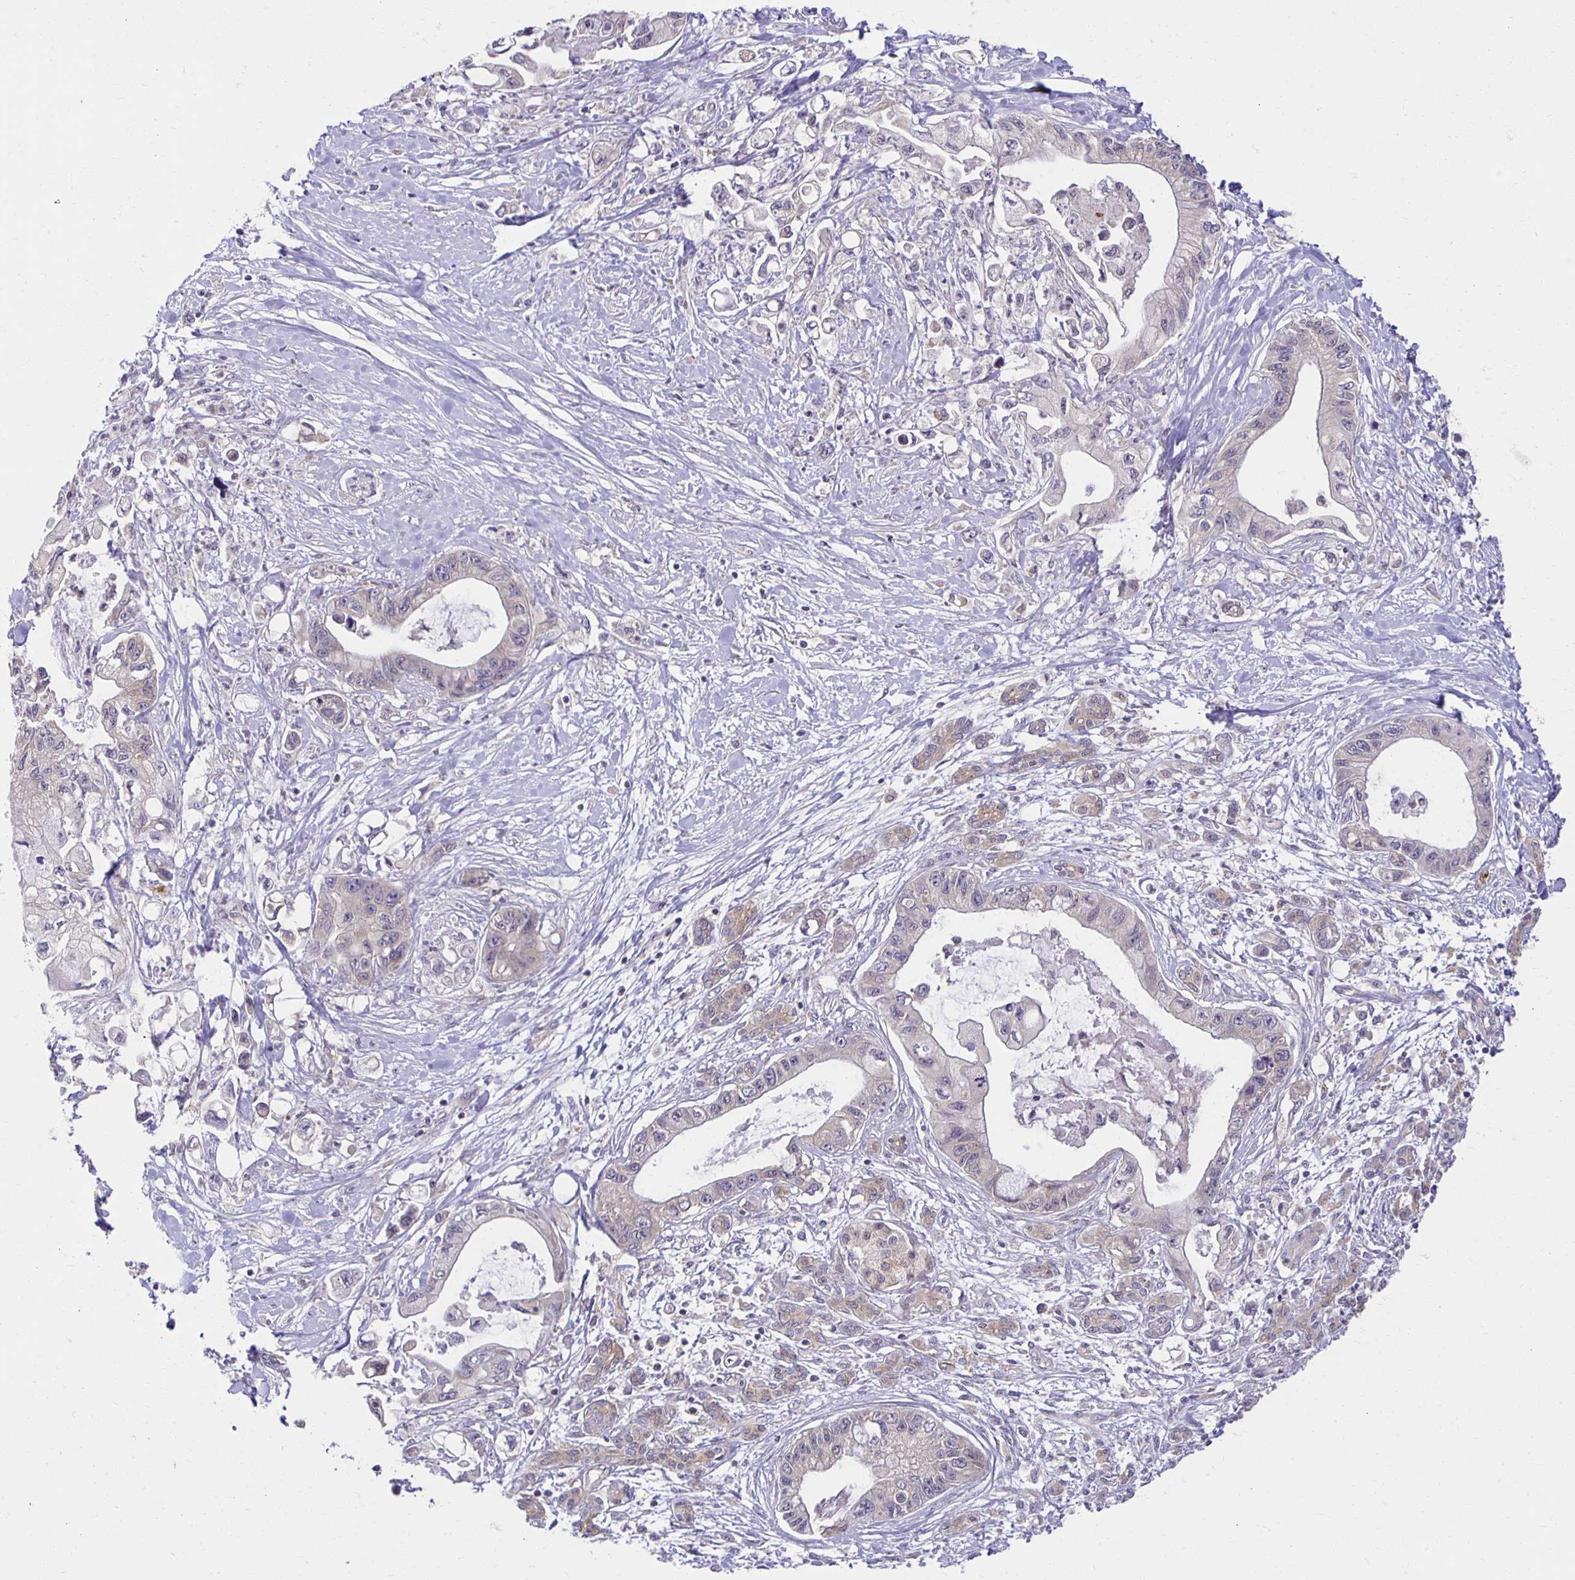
{"staining": {"intensity": "weak", "quantity": "<25%", "location": "cytoplasmic/membranous"}, "tissue": "pancreatic cancer", "cell_type": "Tumor cells", "image_type": "cancer", "snomed": [{"axis": "morphology", "description": "Adenocarcinoma, NOS"}, {"axis": "topography", "description": "Pancreas"}], "caption": "Adenocarcinoma (pancreatic) was stained to show a protein in brown. There is no significant staining in tumor cells.", "gene": "MIEN1", "patient": {"sex": "male", "age": 61}}